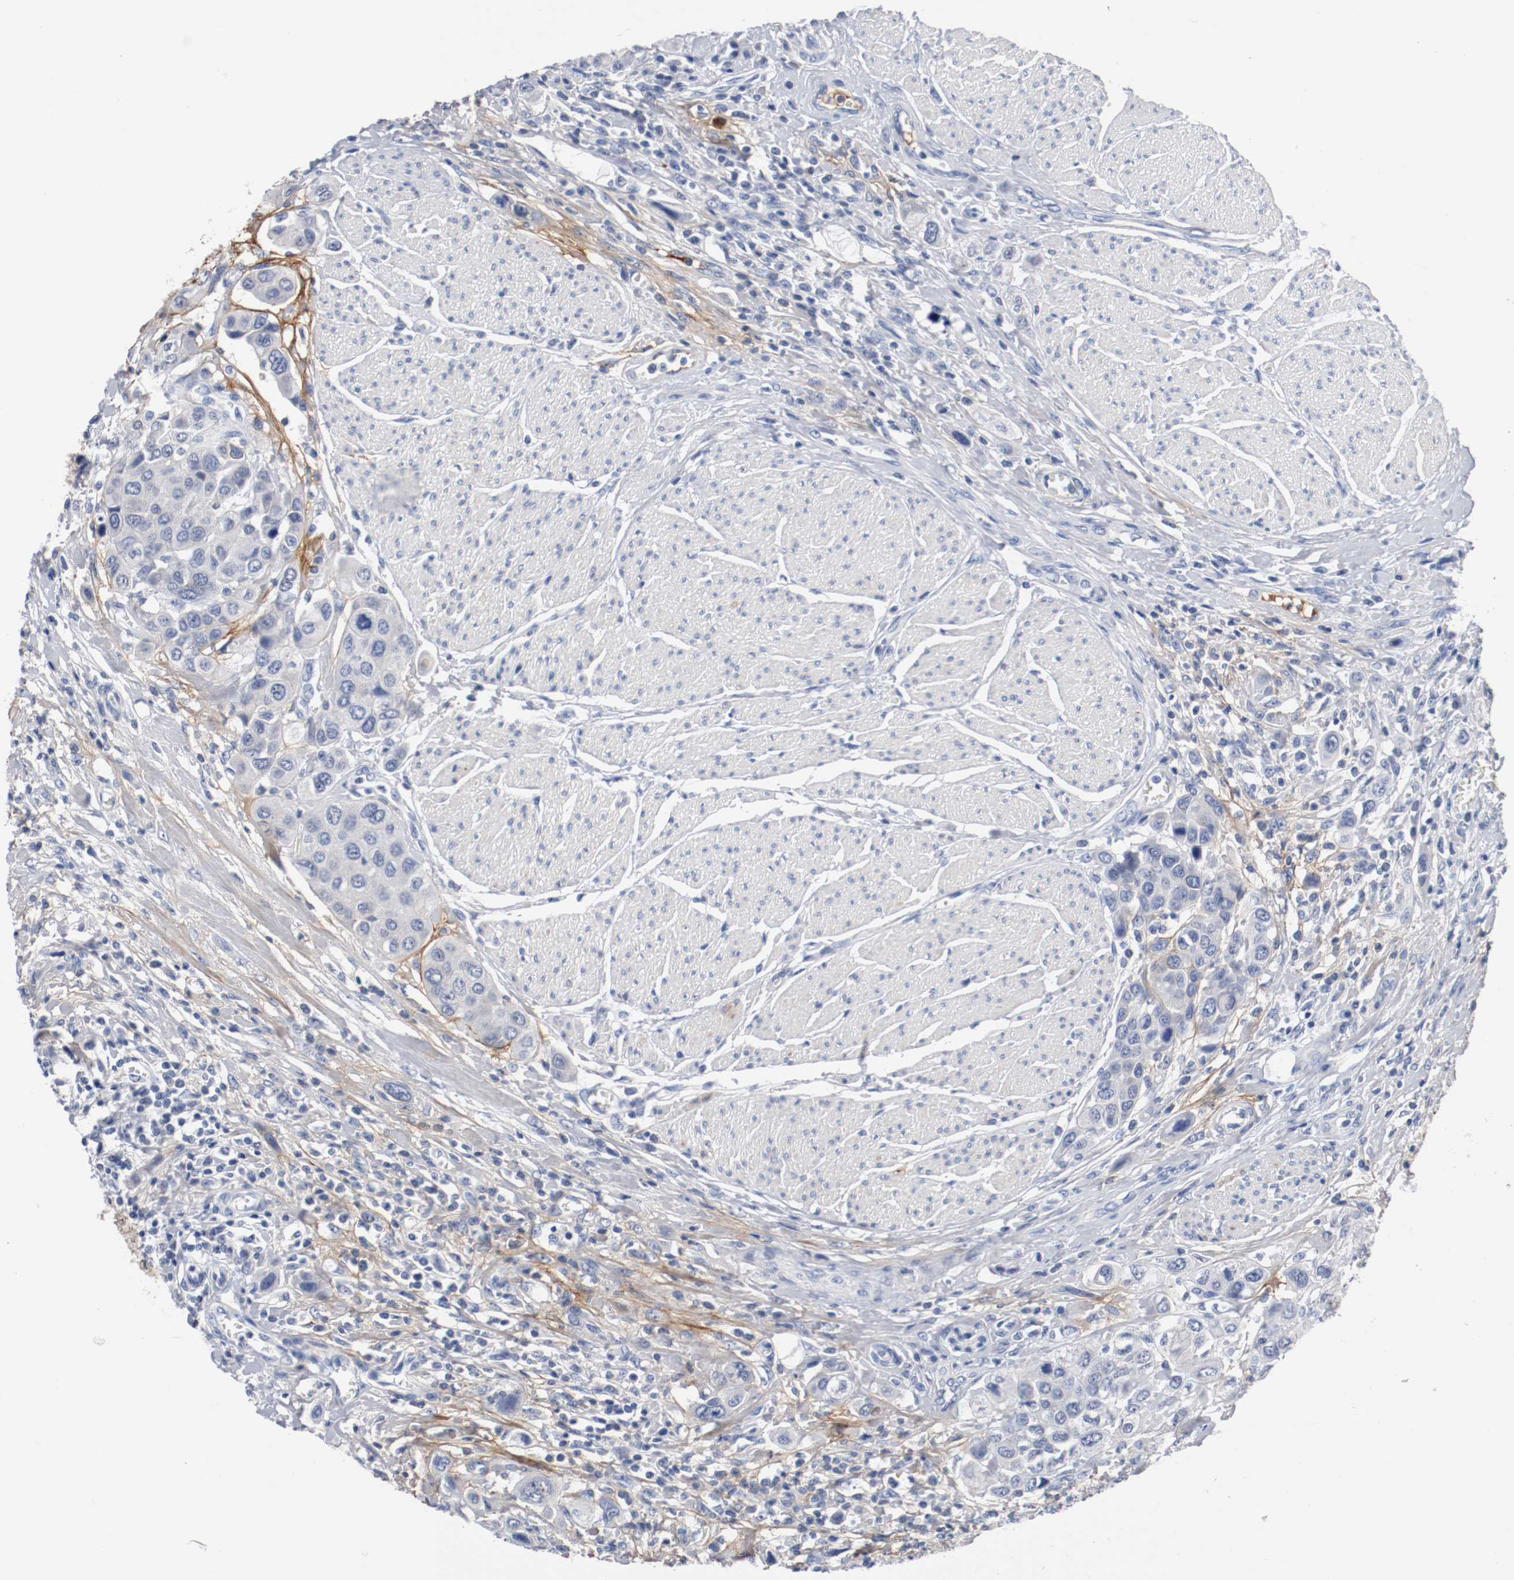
{"staining": {"intensity": "negative", "quantity": "none", "location": "none"}, "tissue": "urothelial cancer", "cell_type": "Tumor cells", "image_type": "cancer", "snomed": [{"axis": "morphology", "description": "Urothelial carcinoma, High grade"}, {"axis": "topography", "description": "Urinary bladder"}], "caption": "Immunohistochemistry (IHC) of urothelial cancer exhibits no staining in tumor cells. (DAB (3,3'-diaminobenzidine) immunohistochemistry, high magnification).", "gene": "TNC", "patient": {"sex": "male", "age": 50}}